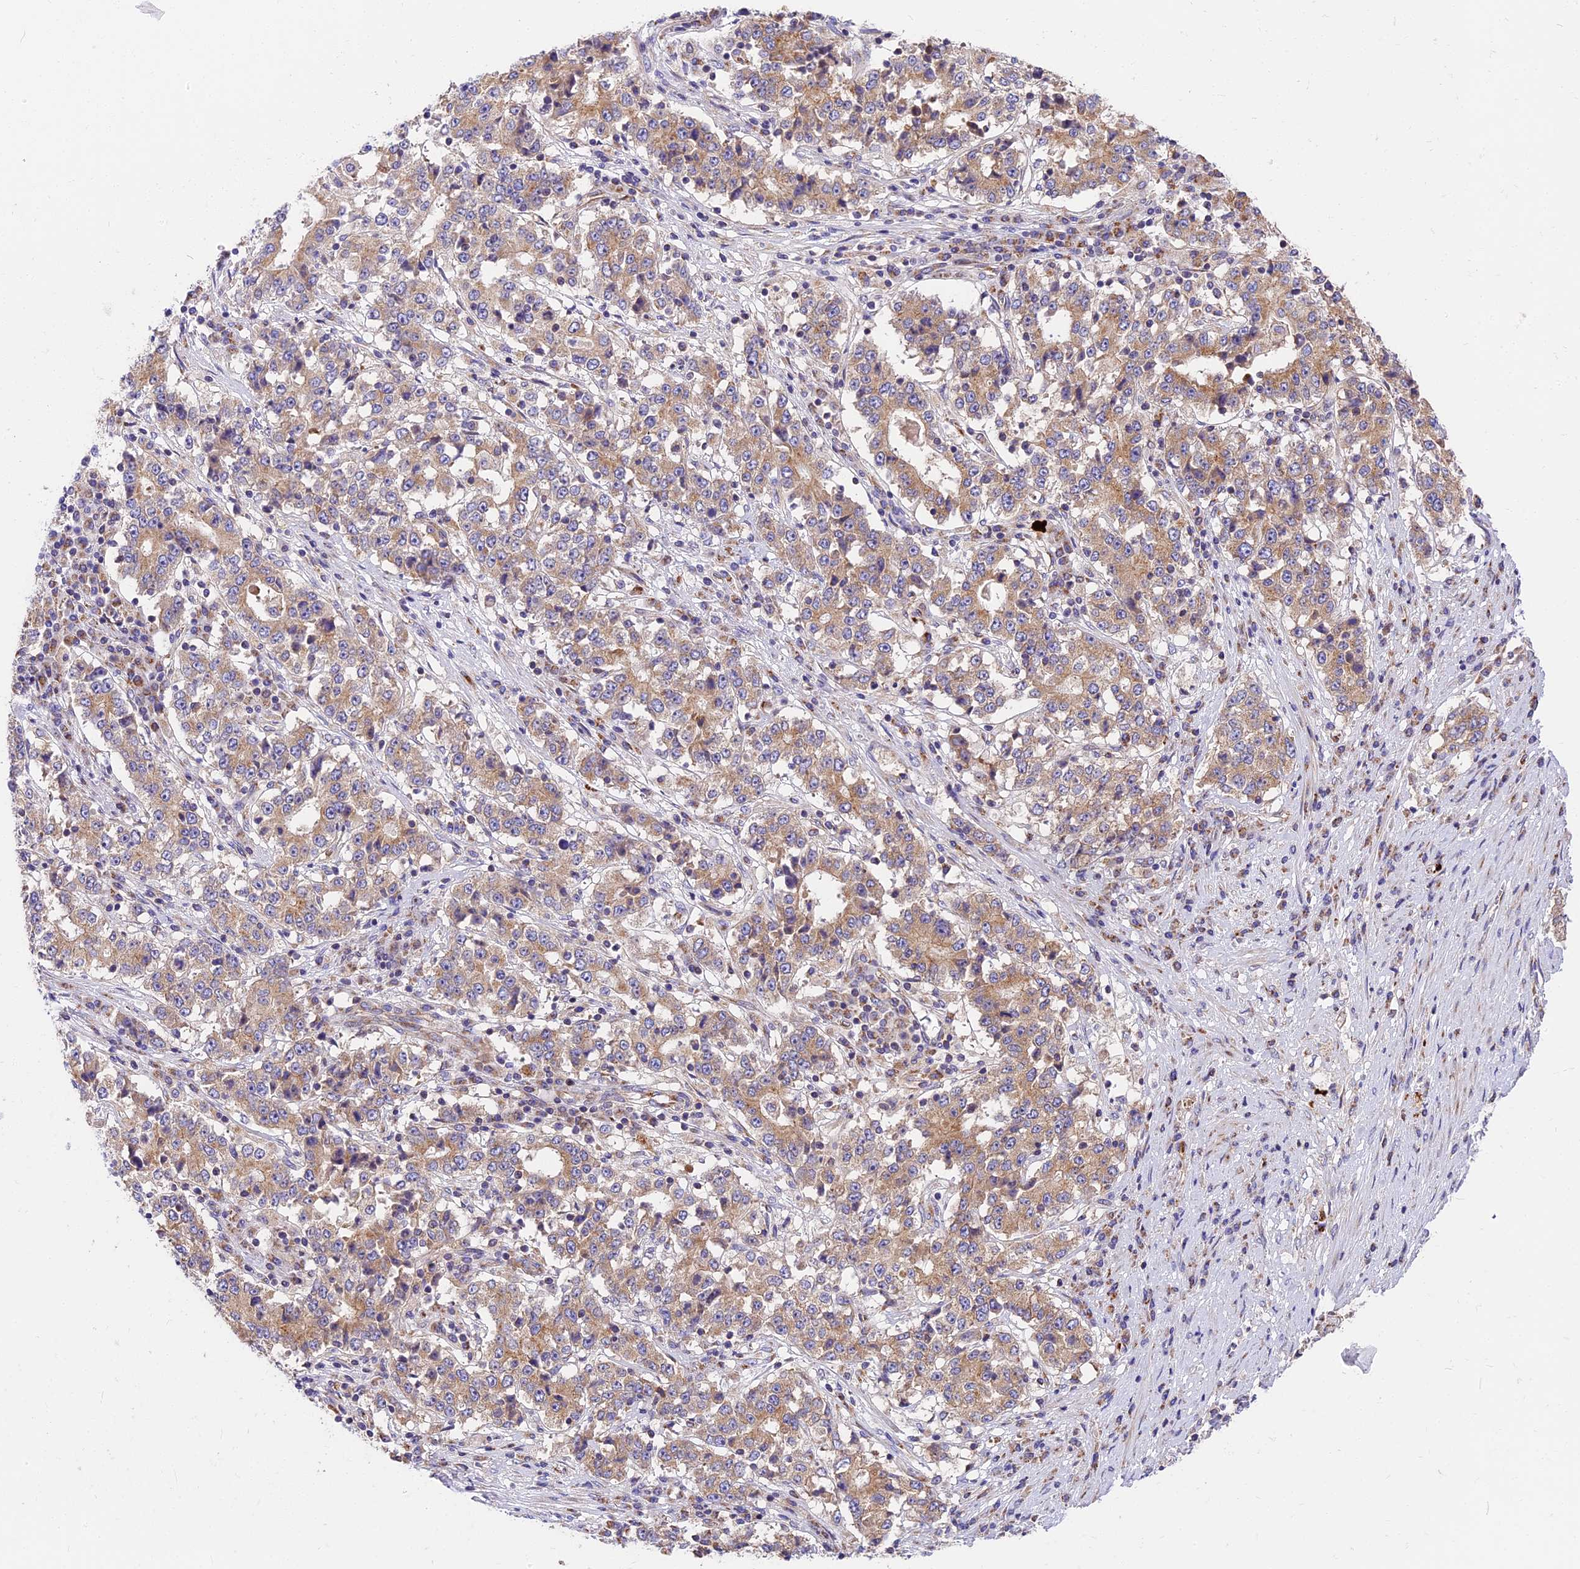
{"staining": {"intensity": "weak", "quantity": ">75%", "location": "cytoplasmic/membranous"}, "tissue": "stomach cancer", "cell_type": "Tumor cells", "image_type": "cancer", "snomed": [{"axis": "morphology", "description": "Adenocarcinoma, NOS"}, {"axis": "topography", "description": "Stomach"}], "caption": "Immunohistochemistry (IHC) histopathology image of neoplastic tissue: stomach adenocarcinoma stained using immunohistochemistry (IHC) shows low levels of weak protein expression localized specifically in the cytoplasmic/membranous of tumor cells, appearing as a cytoplasmic/membranous brown color.", "gene": "MRAS", "patient": {"sex": "male", "age": 59}}